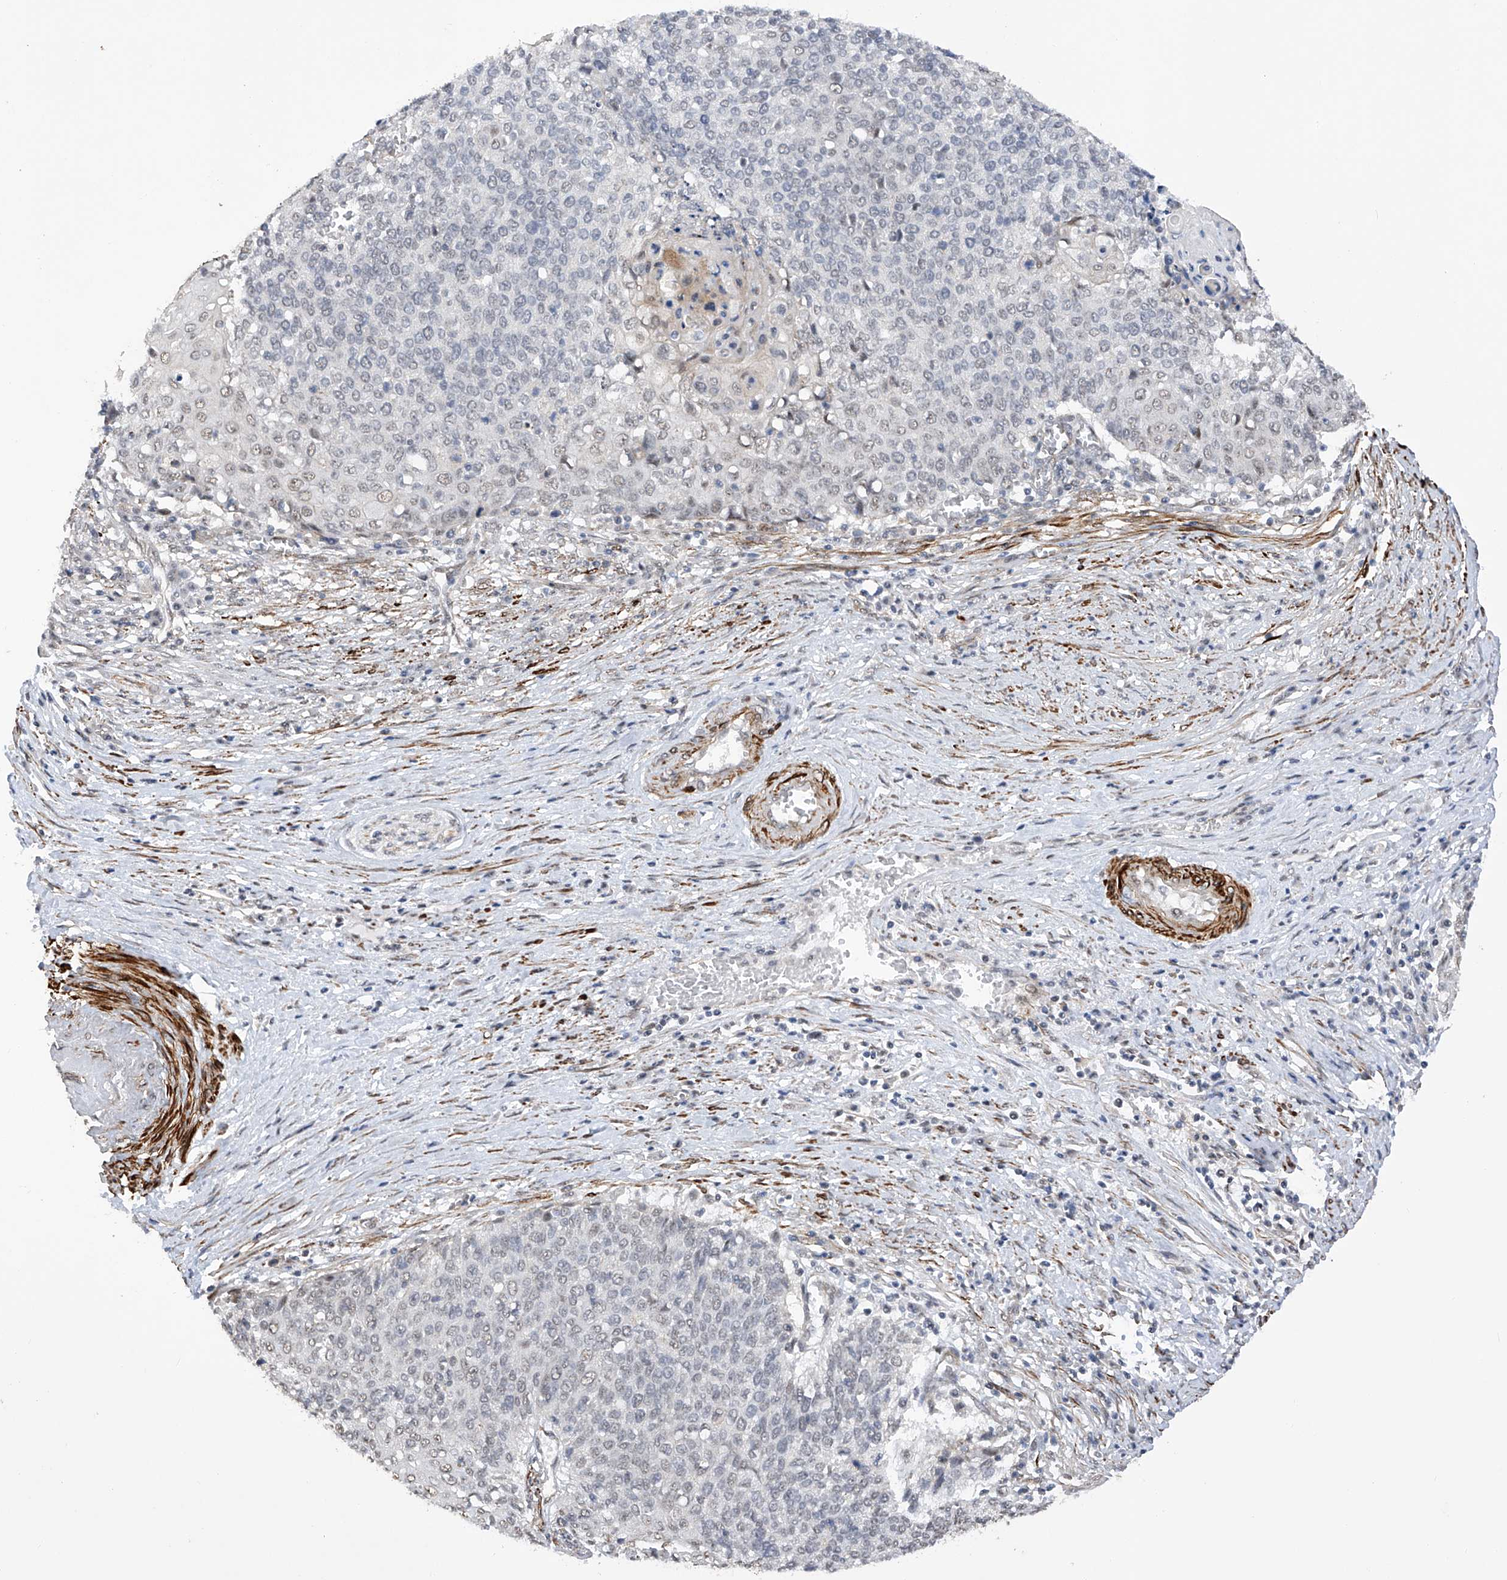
{"staining": {"intensity": "negative", "quantity": "none", "location": "none"}, "tissue": "cervical cancer", "cell_type": "Tumor cells", "image_type": "cancer", "snomed": [{"axis": "morphology", "description": "Squamous cell carcinoma, NOS"}, {"axis": "topography", "description": "Cervix"}], "caption": "A high-resolution micrograph shows IHC staining of cervical squamous cell carcinoma, which displays no significant positivity in tumor cells.", "gene": "NFATC4", "patient": {"sex": "female", "age": 39}}